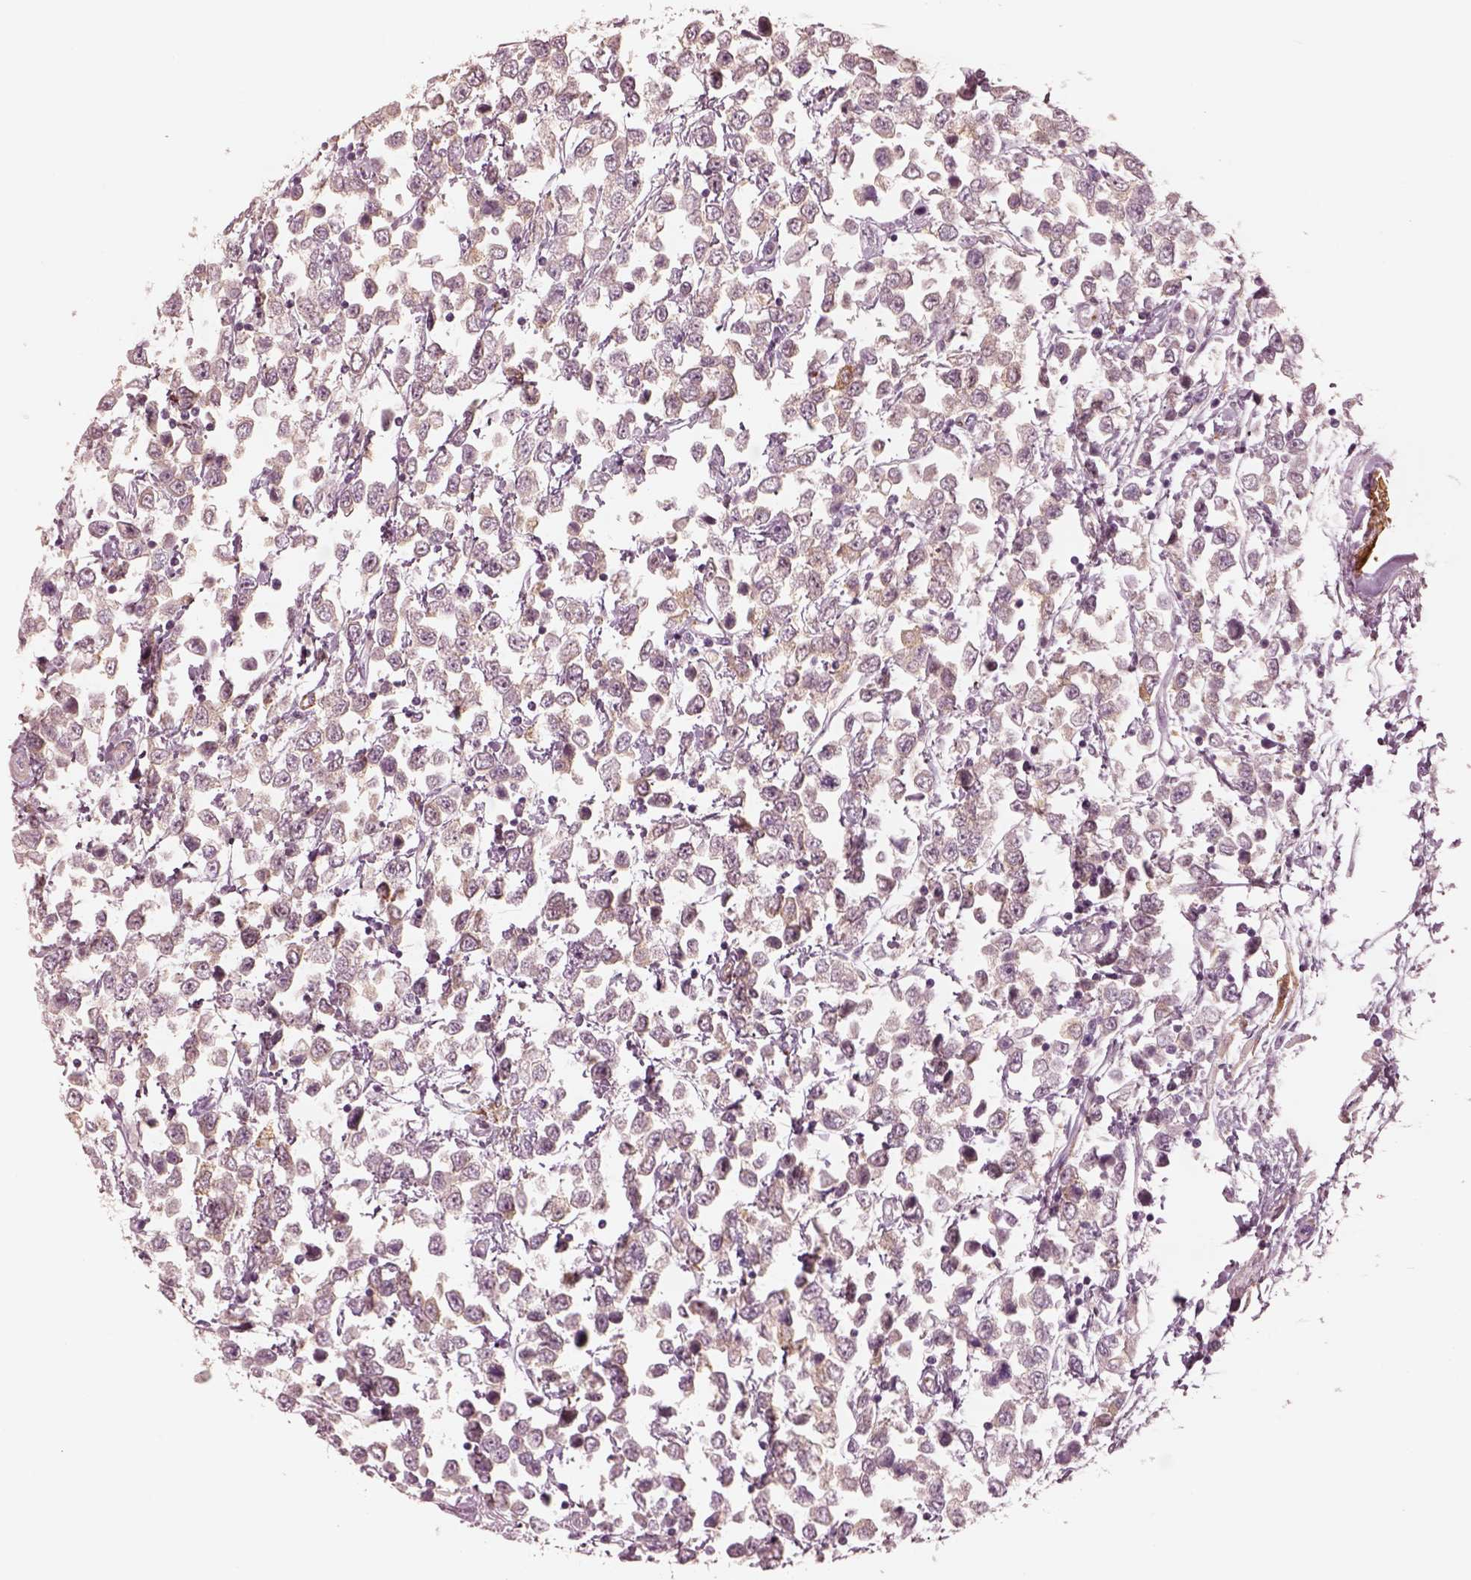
{"staining": {"intensity": "negative", "quantity": "none", "location": "none"}, "tissue": "testis cancer", "cell_type": "Tumor cells", "image_type": "cancer", "snomed": [{"axis": "morphology", "description": "Seminoma, NOS"}, {"axis": "topography", "description": "Testis"}], "caption": "This is a micrograph of IHC staining of testis cancer, which shows no expression in tumor cells. The staining was performed using DAB (3,3'-diaminobenzidine) to visualize the protein expression in brown, while the nuclei were stained in blue with hematoxylin (Magnification: 20x).", "gene": "DNAAF9", "patient": {"sex": "male", "age": 34}}